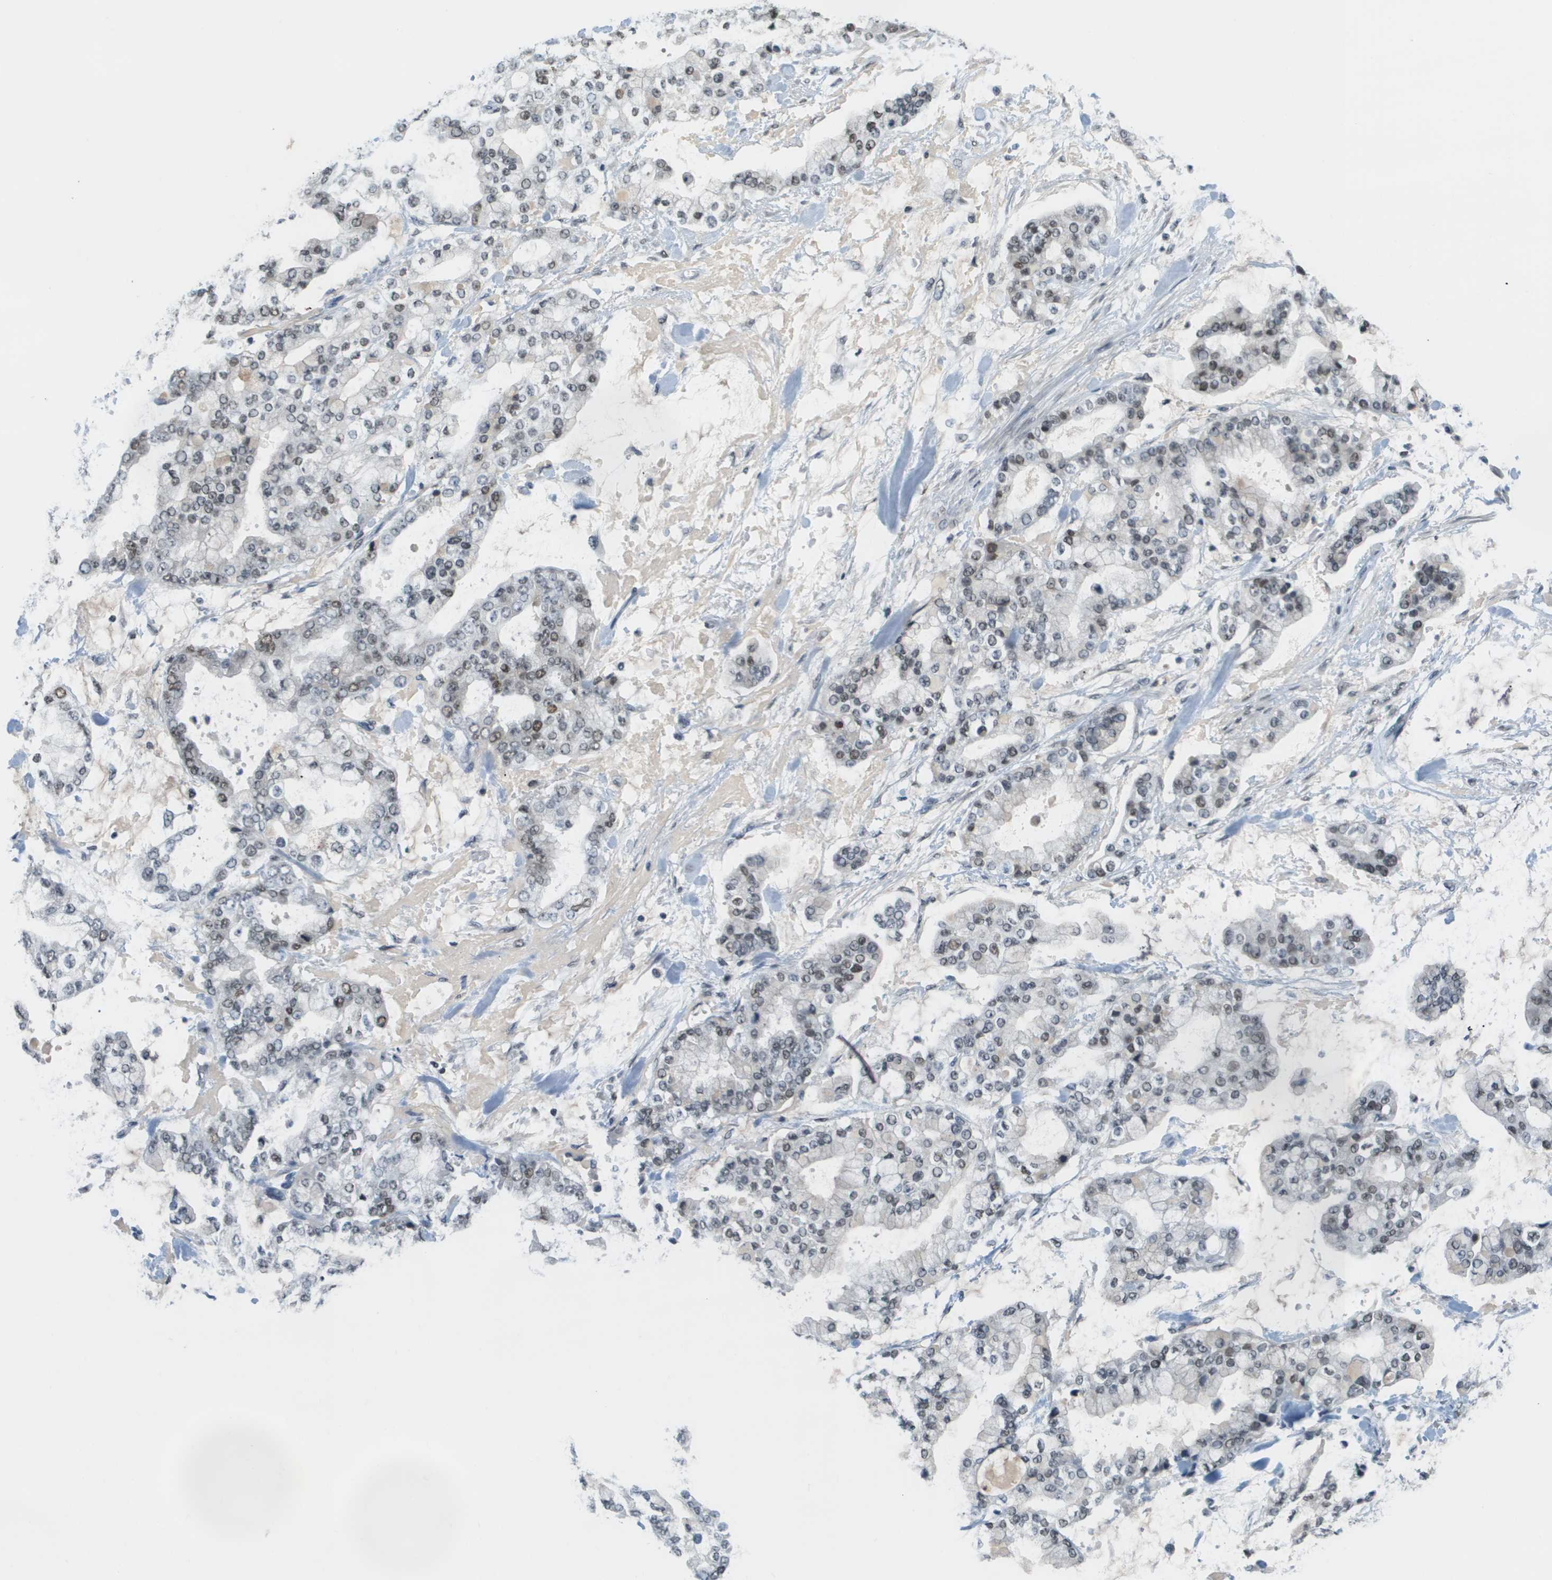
{"staining": {"intensity": "moderate", "quantity": "25%-75%", "location": "nuclear"}, "tissue": "stomach cancer", "cell_type": "Tumor cells", "image_type": "cancer", "snomed": [{"axis": "morphology", "description": "Normal tissue, NOS"}, {"axis": "morphology", "description": "Adenocarcinoma, NOS"}, {"axis": "topography", "description": "Stomach, upper"}, {"axis": "topography", "description": "Stomach"}], "caption": "Immunohistochemical staining of stomach cancer (adenocarcinoma) exhibits medium levels of moderate nuclear staining in about 25%-75% of tumor cells. (DAB (3,3'-diaminobenzidine) IHC with brightfield microscopy, high magnification).", "gene": "CBX5", "patient": {"sex": "male", "age": 76}}